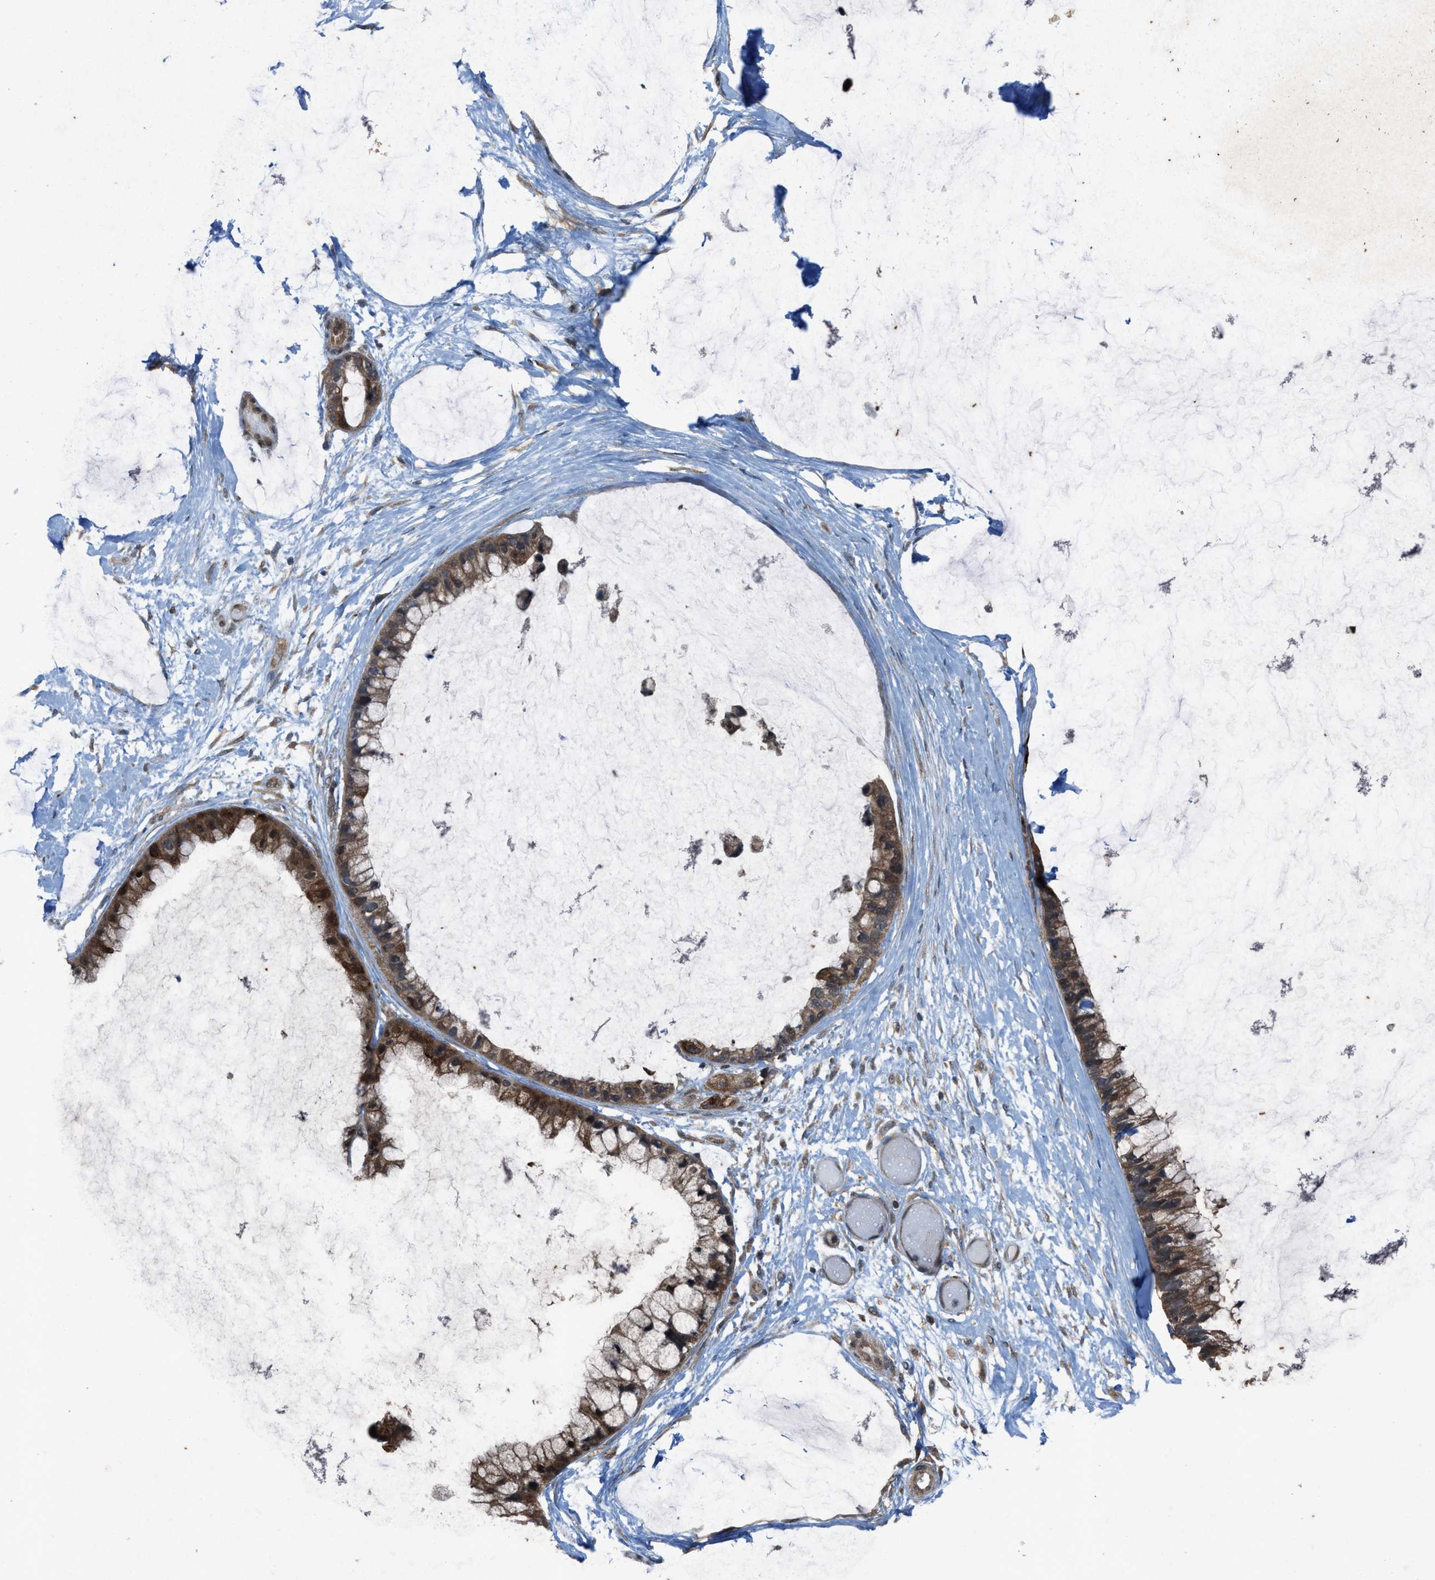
{"staining": {"intensity": "moderate", "quantity": "25%-75%", "location": "cytoplasmic/membranous"}, "tissue": "ovarian cancer", "cell_type": "Tumor cells", "image_type": "cancer", "snomed": [{"axis": "morphology", "description": "Cystadenocarcinoma, mucinous, NOS"}, {"axis": "topography", "description": "Ovary"}], "caption": "Mucinous cystadenocarcinoma (ovarian) stained with IHC displays moderate cytoplasmic/membranous positivity in about 25%-75% of tumor cells.", "gene": "PLAA", "patient": {"sex": "female", "age": 39}}